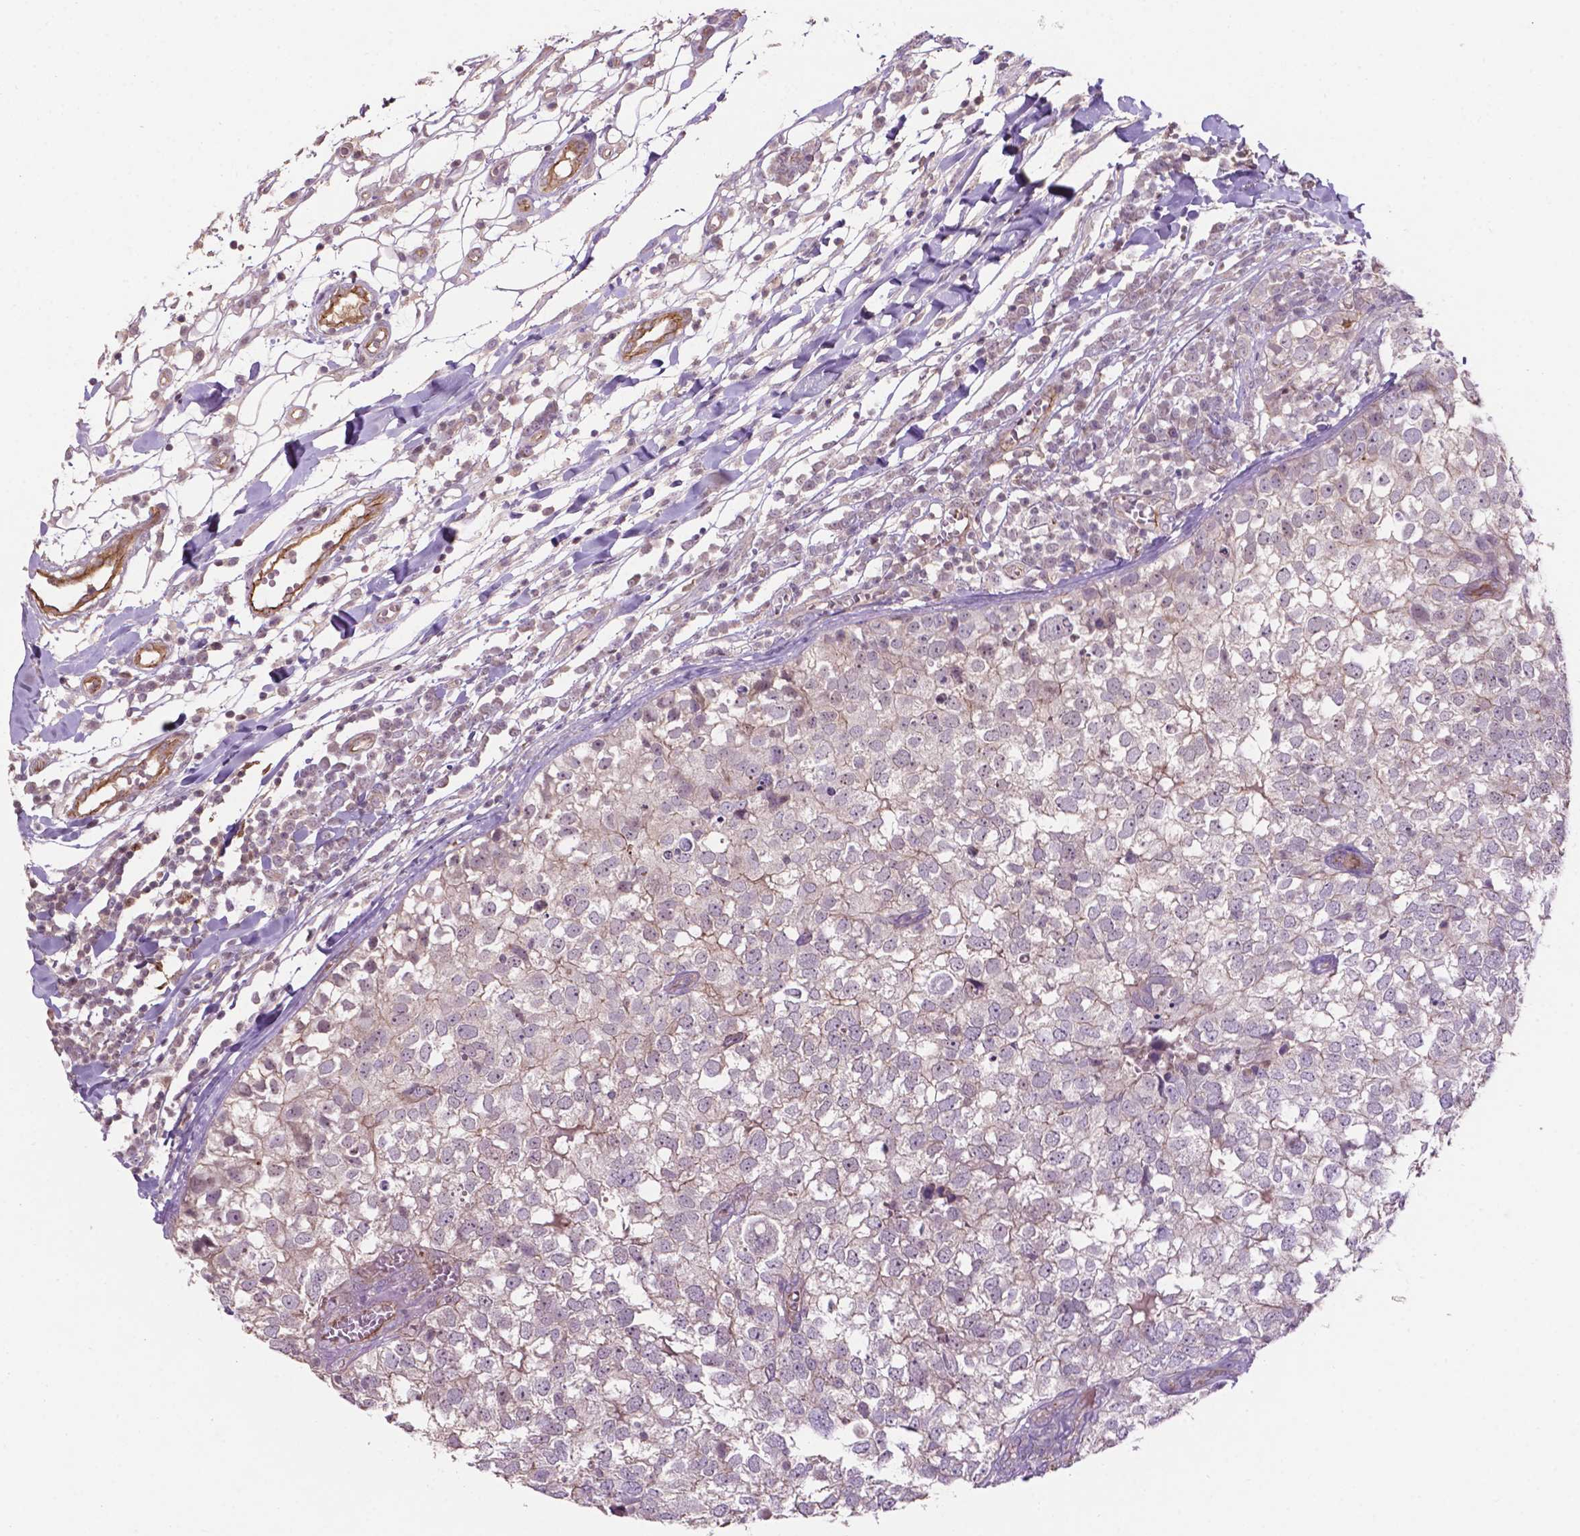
{"staining": {"intensity": "negative", "quantity": "none", "location": "none"}, "tissue": "breast cancer", "cell_type": "Tumor cells", "image_type": "cancer", "snomed": [{"axis": "morphology", "description": "Duct carcinoma"}, {"axis": "topography", "description": "Breast"}], "caption": "High power microscopy histopathology image of an immunohistochemistry micrograph of breast cancer (invasive ductal carcinoma), revealing no significant staining in tumor cells.", "gene": "ARL5C", "patient": {"sex": "female", "age": 30}}